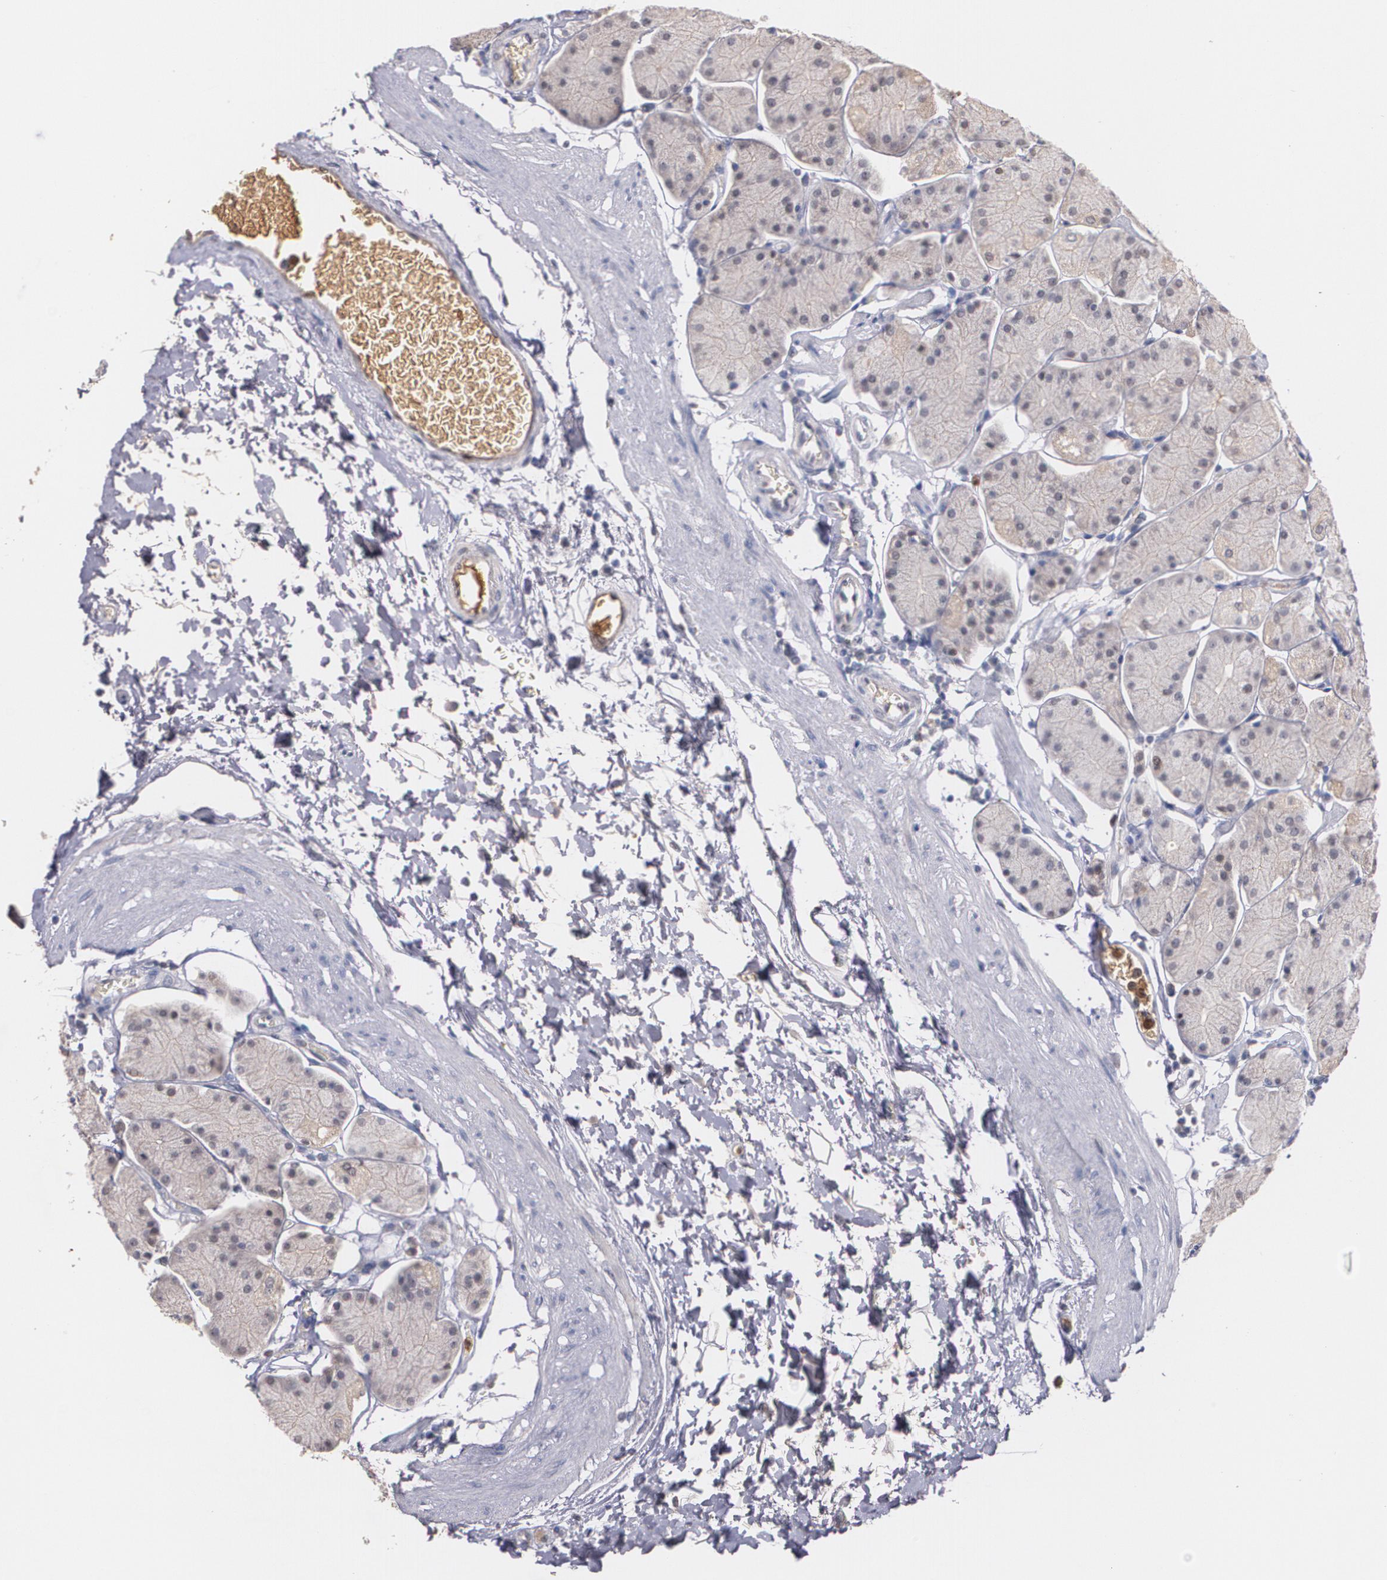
{"staining": {"intensity": "negative", "quantity": "none", "location": "none"}, "tissue": "stomach", "cell_type": "Glandular cells", "image_type": "normal", "snomed": [{"axis": "morphology", "description": "Normal tissue, NOS"}, {"axis": "topography", "description": "Stomach, upper"}, {"axis": "topography", "description": "Stomach"}], "caption": "Stomach was stained to show a protein in brown. There is no significant expression in glandular cells.", "gene": "PTS", "patient": {"sex": "male", "age": 76}}